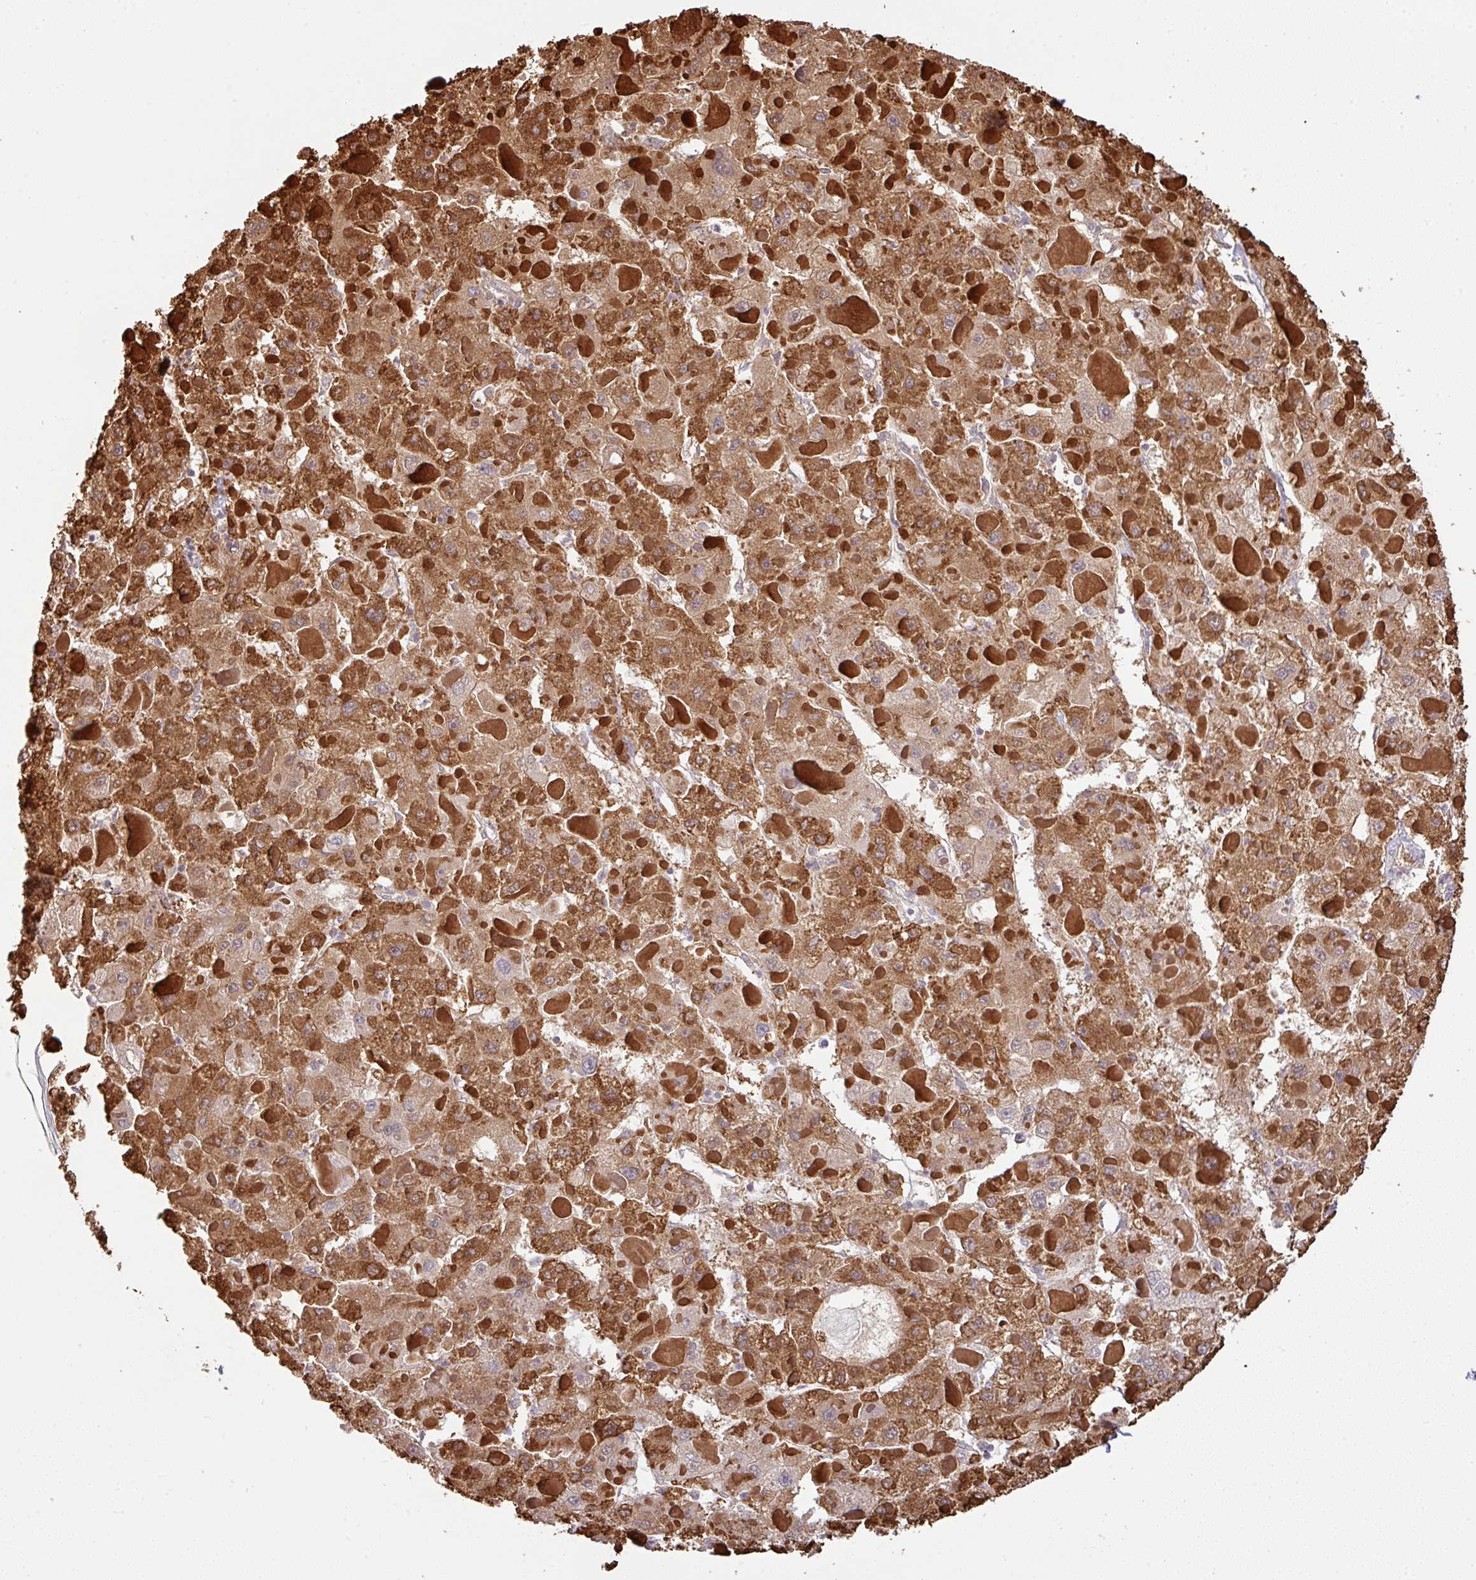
{"staining": {"intensity": "strong", "quantity": ">75%", "location": "cytoplasmic/membranous"}, "tissue": "liver cancer", "cell_type": "Tumor cells", "image_type": "cancer", "snomed": [{"axis": "morphology", "description": "Carcinoma, Hepatocellular, NOS"}, {"axis": "topography", "description": "Liver"}], "caption": "Liver cancer (hepatocellular carcinoma) tissue reveals strong cytoplasmic/membranous staining in approximately >75% of tumor cells (brown staining indicates protein expression, while blue staining denotes nuclei).", "gene": "GCNT7", "patient": {"sex": "female", "age": 73}}